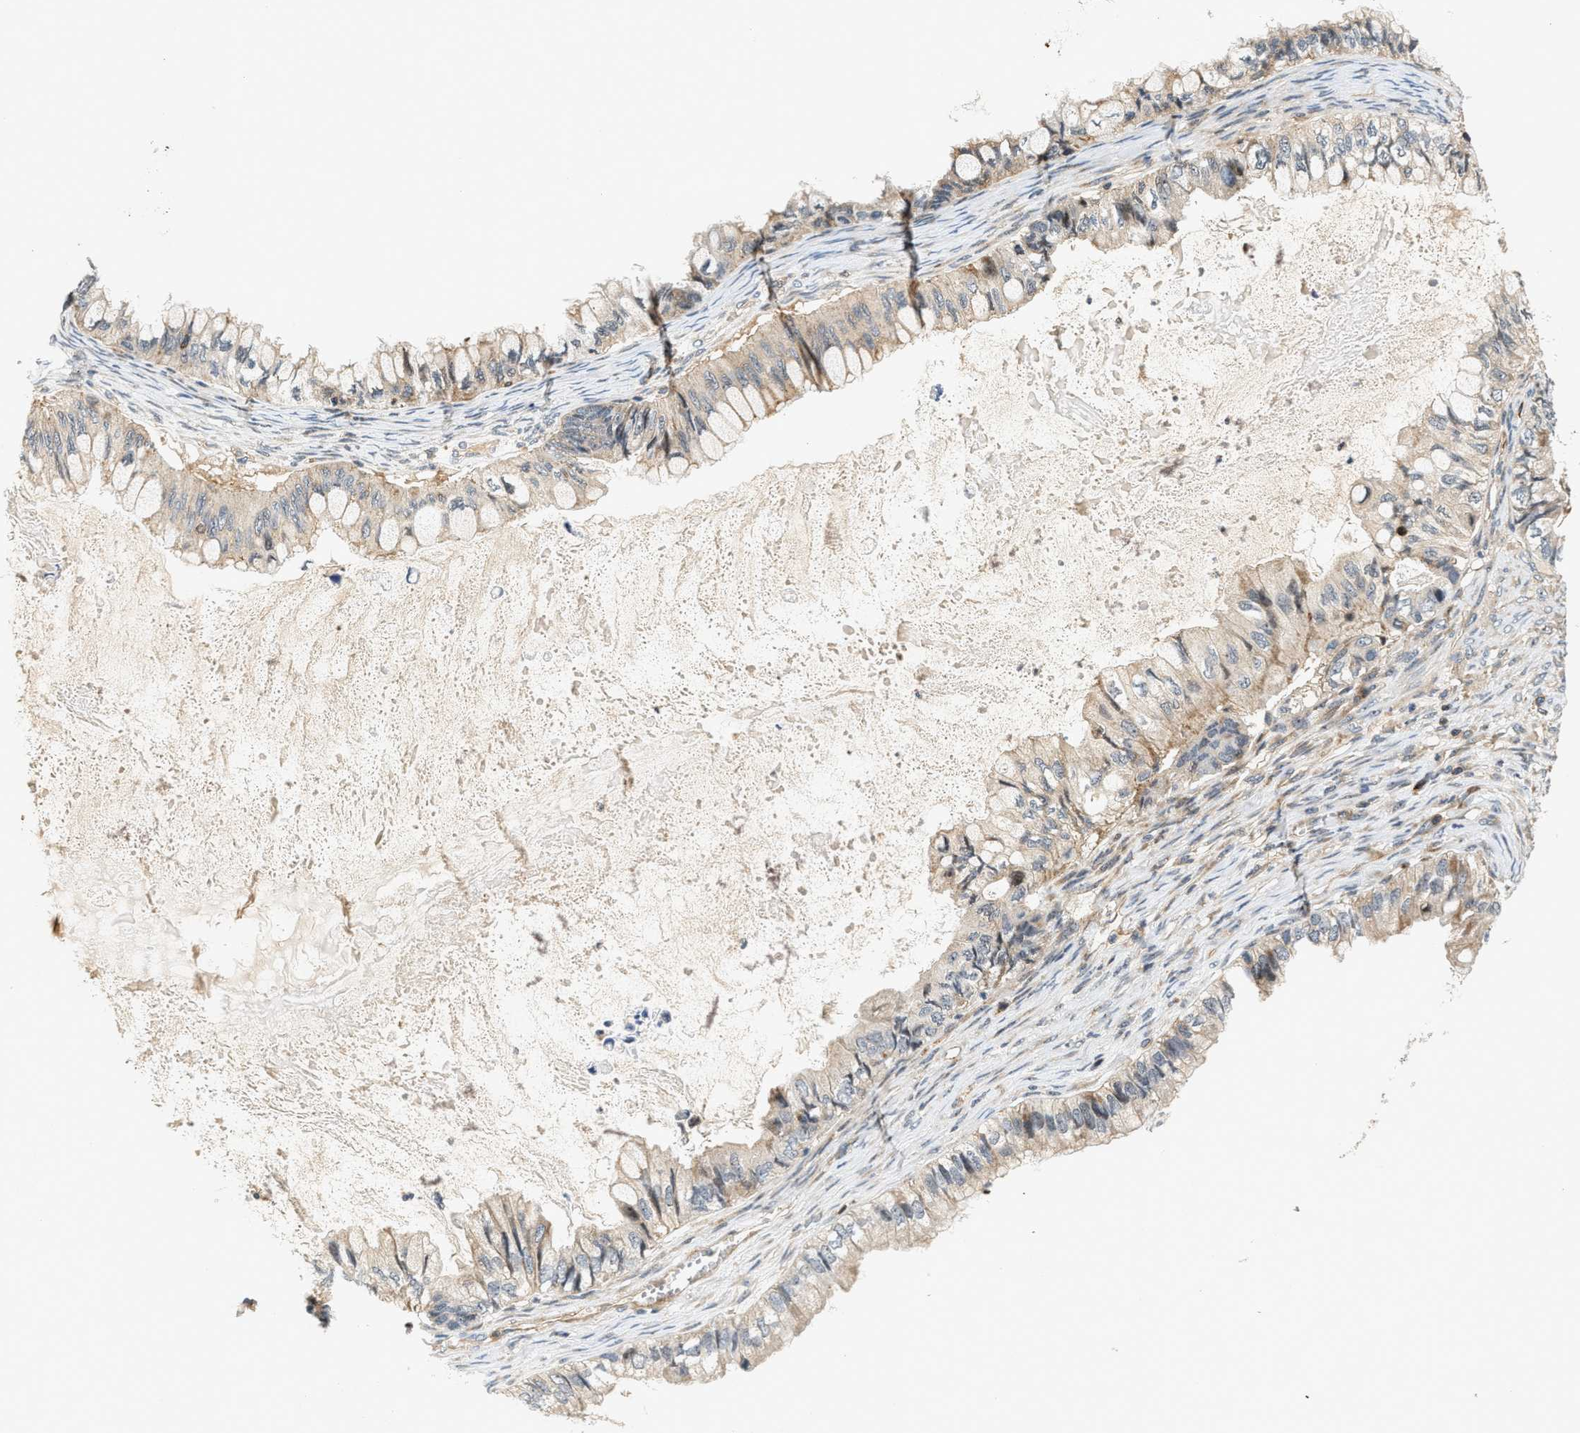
{"staining": {"intensity": "weak", "quantity": ">75%", "location": "cytoplasmic/membranous"}, "tissue": "ovarian cancer", "cell_type": "Tumor cells", "image_type": "cancer", "snomed": [{"axis": "morphology", "description": "Cystadenocarcinoma, mucinous, NOS"}, {"axis": "topography", "description": "Ovary"}], "caption": "Protein staining shows weak cytoplasmic/membranous staining in approximately >75% of tumor cells in ovarian mucinous cystadenocarcinoma.", "gene": "SAMD9", "patient": {"sex": "female", "age": 80}}